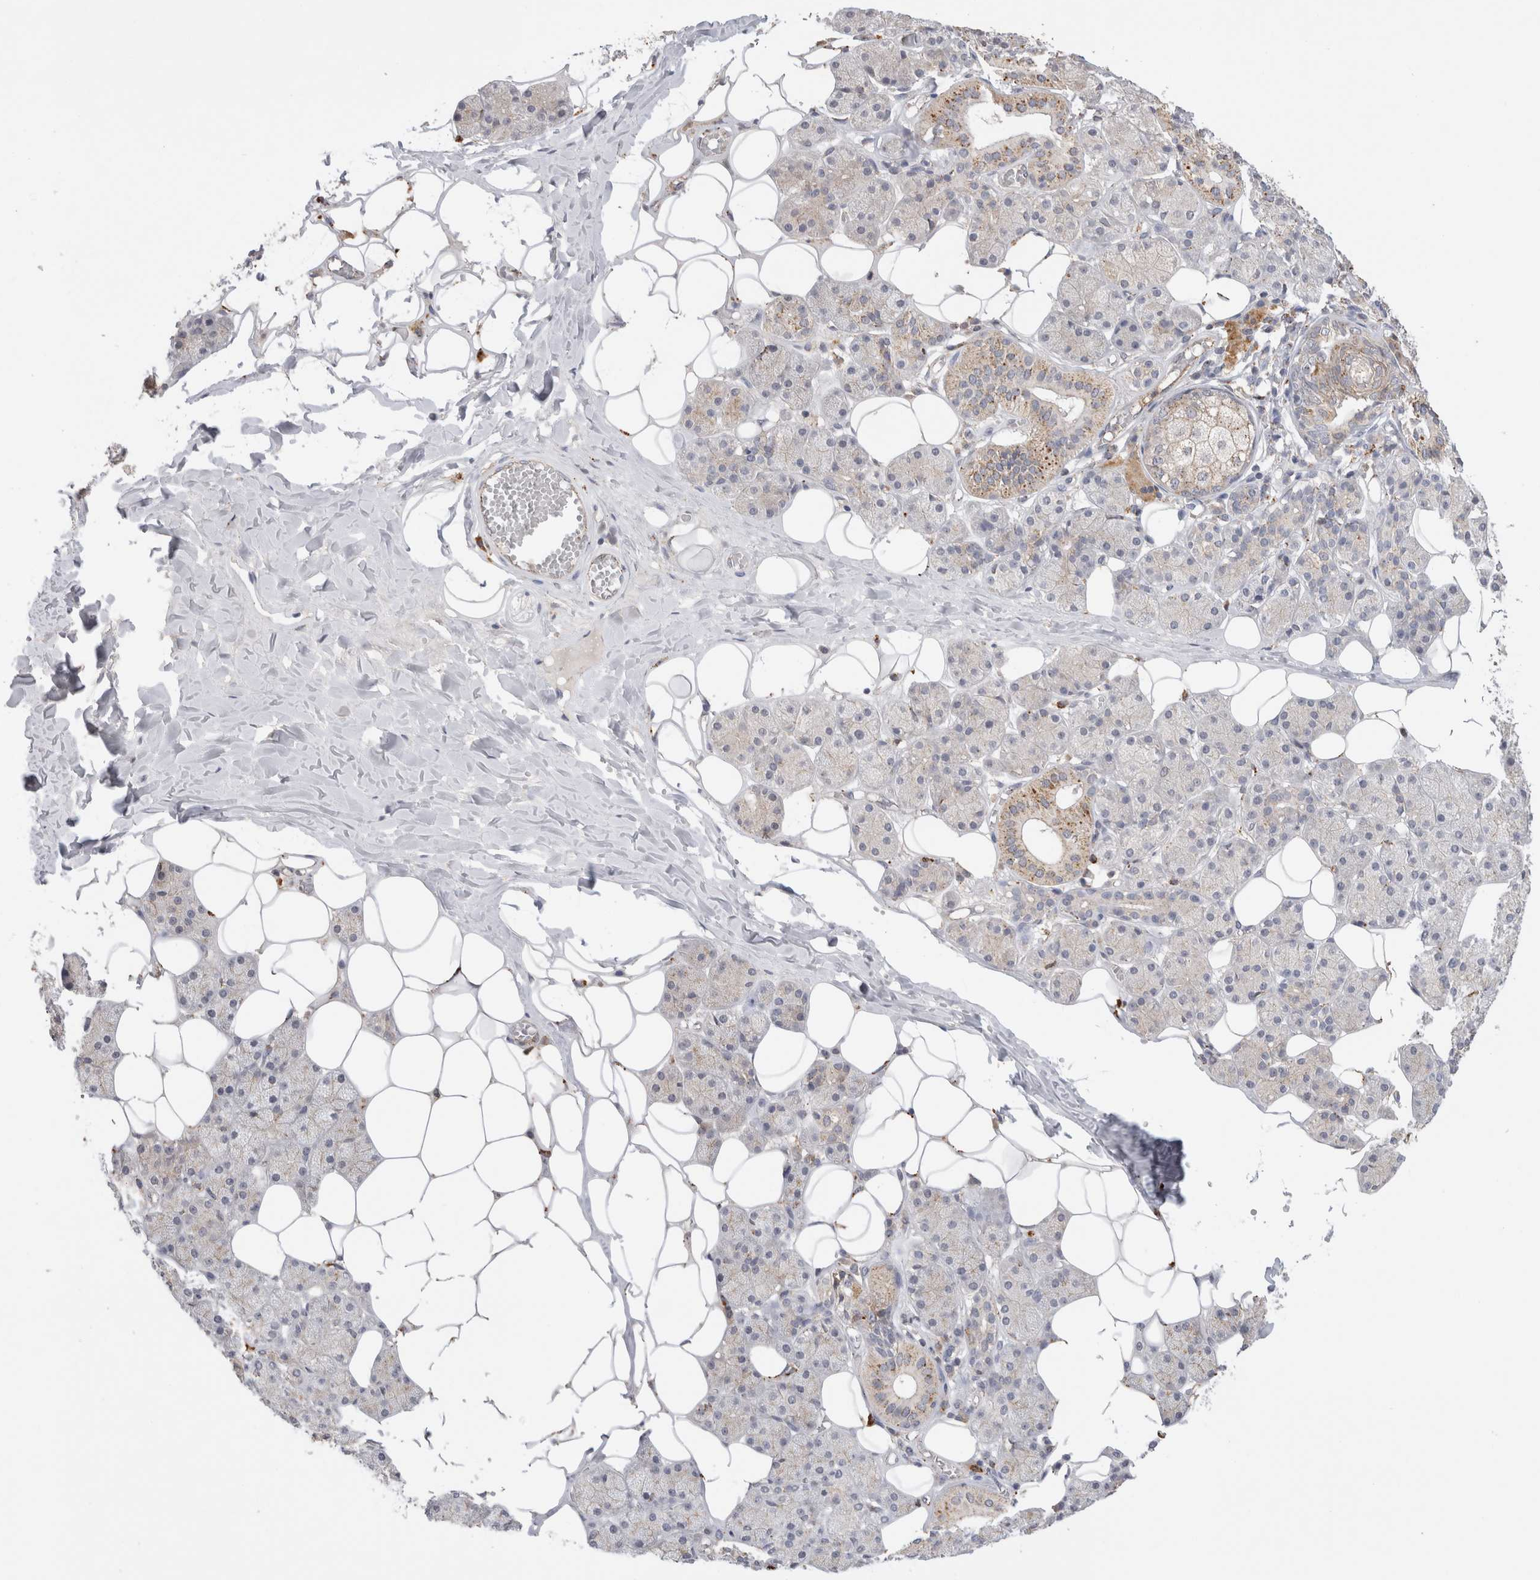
{"staining": {"intensity": "moderate", "quantity": "<25%", "location": "cytoplasmic/membranous"}, "tissue": "salivary gland", "cell_type": "Glandular cells", "image_type": "normal", "snomed": [{"axis": "morphology", "description": "Normal tissue, NOS"}, {"axis": "topography", "description": "Salivary gland"}], "caption": "Salivary gland stained with a brown dye shows moderate cytoplasmic/membranous positive expression in approximately <25% of glandular cells.", "gene": "GNS", "patient": {"sex": "female", "age": 33}}